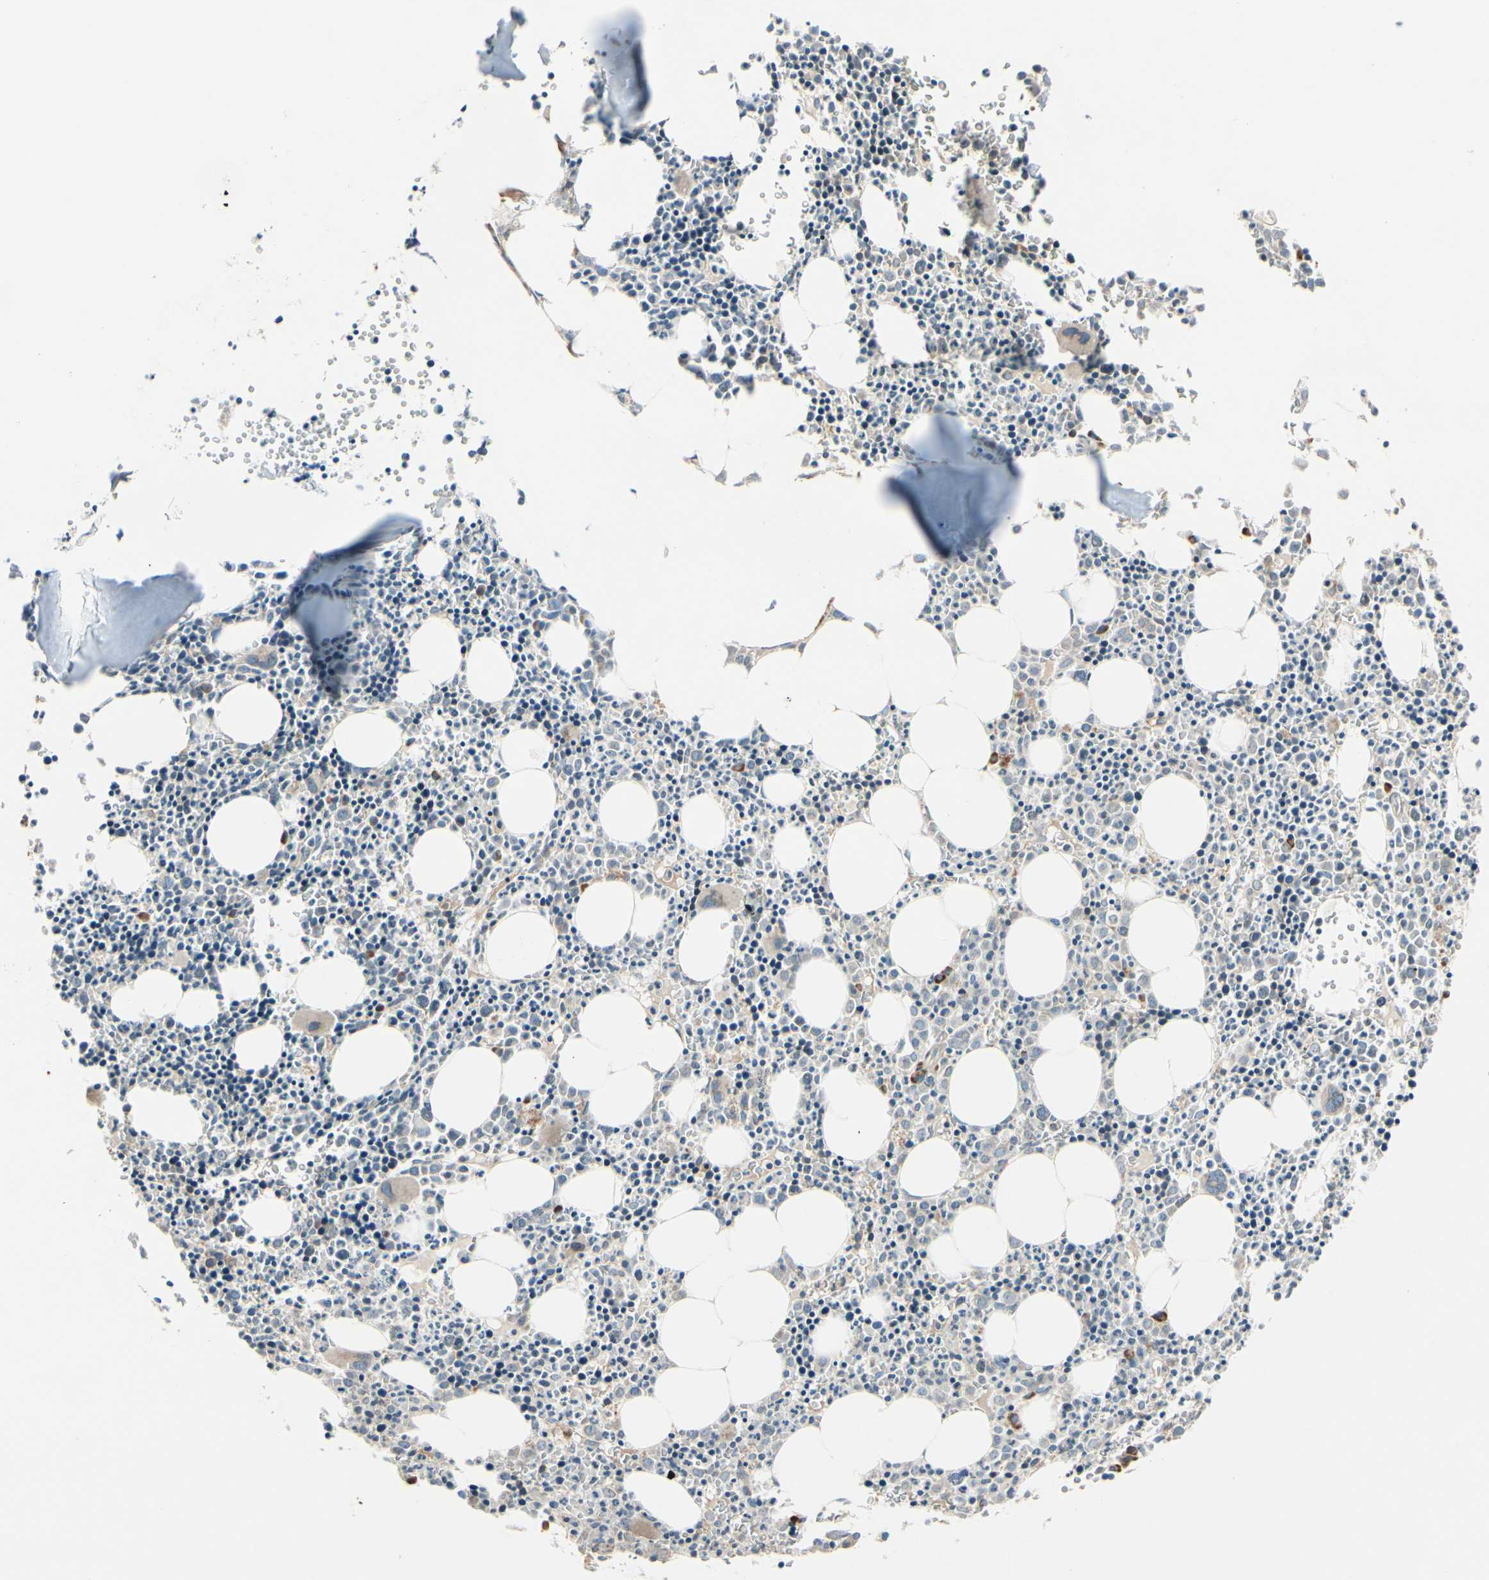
{"staining": {"intensity": "strong", "quantity": "<25%", "location": "cytoplasmic/membranous"}, "tissue": "bone marrow", "cell_type": "Hematopoietic cells", "image_type": "normal", "snomed": [{"axis": "morphology", "description": "Normal tissue, NOS"}, {"axis": "morphology", "description": "Inflammation, NOS"}, {"axis": "topography", "description": "Bone marrow"}], "caption": "Protein expression analysis of benign human bone marrow reveals strong cytoplasmic/membranous positivity in approximately <25% of hematopoietic cells.", "gene": "RPN2", "patient": {"sex": "female", "age": 17}}